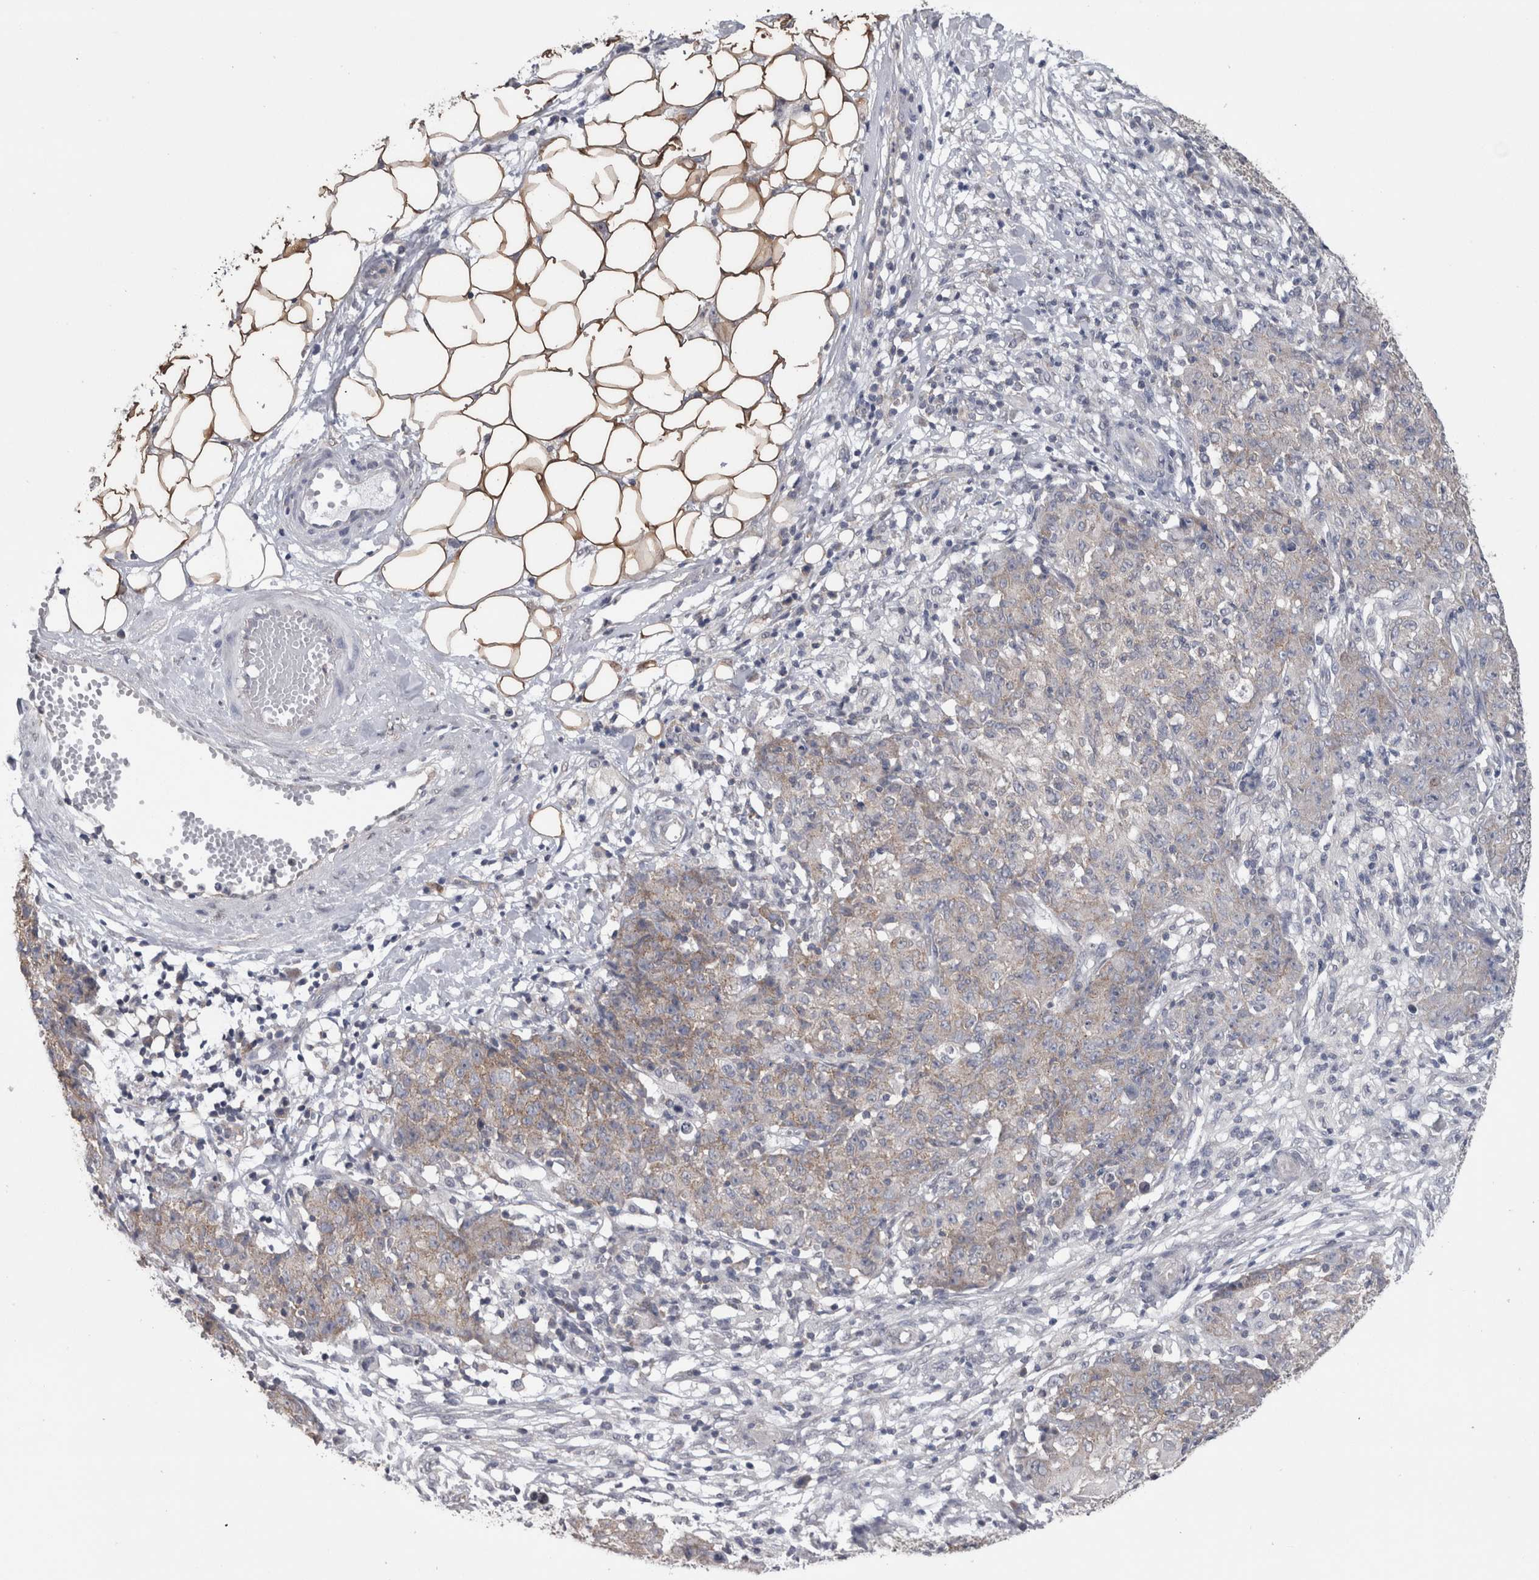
{"staining": {"intensity": "weak", "quantity": "25%-75%", "location": "cytoplasmic/membranous"}, "tissue": "ovarian cancer", "cell_type": "Tumor cells", "image_type": "cancer", "snomed": [{"axis": "morphology", "description": "Carcinoma, endometroid"}, {"axis": "topography", "description": "Ovary"}], "caption": "Weak cytoplasmic/membranous positivity for a protein is identified in approximately 25%-75% of tumor cells of ovarian cancer (endometroid carcinoma) using immunohistochemistry (IHC).", "gene": "DDX6", "patient": {"sex": "female", "age": 42}}